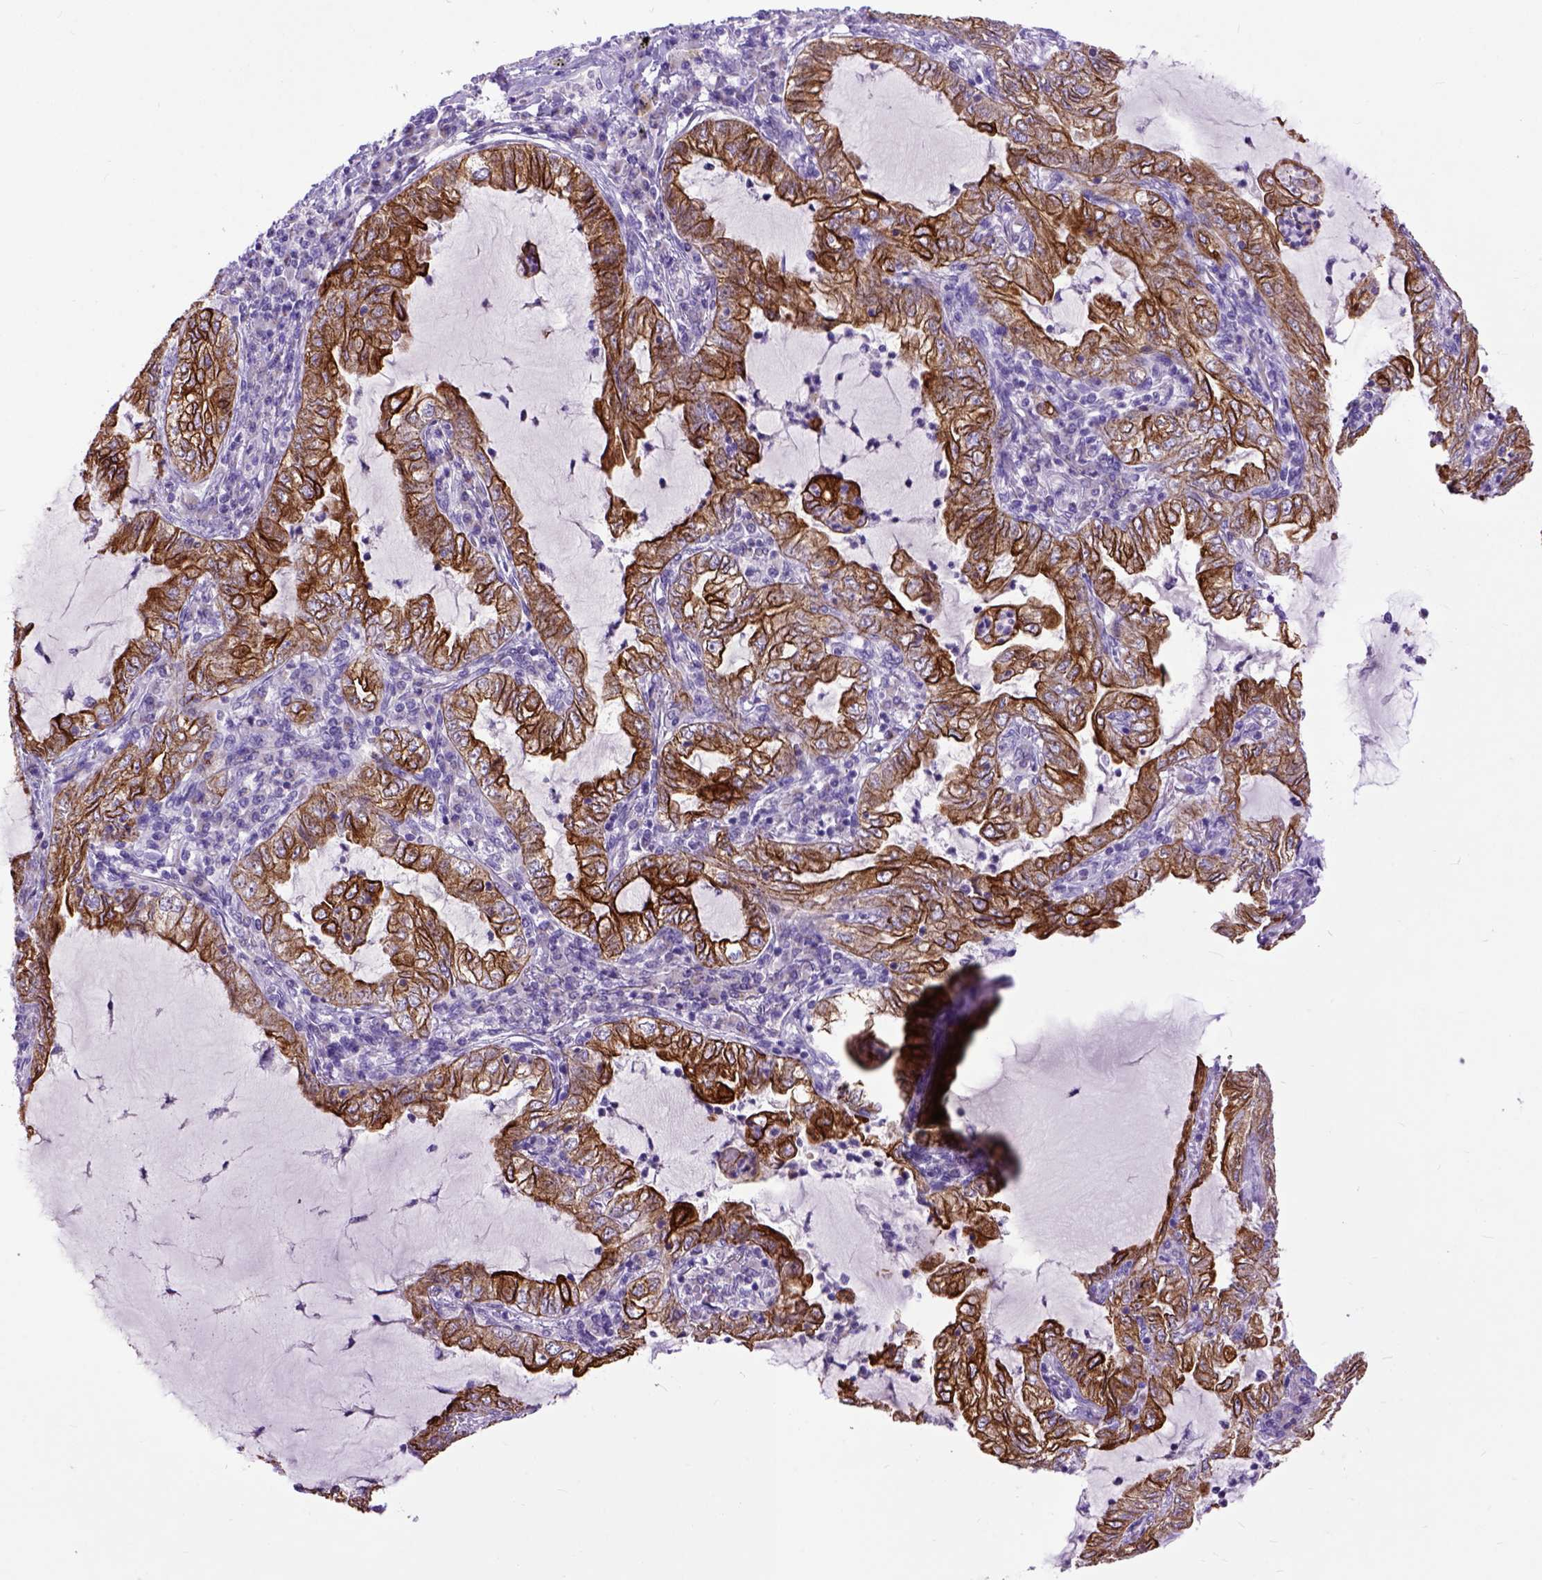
{"staining": {"intensity": "strong", "quantity": ">75%", "location": "cytoplasmic/membranous"}, "tissue": "lung cancer", "cell_type": "Tumor cells", "image_type": "cancer", "snomed": [{"axis": "morphology", "description": "Adenocarcinoma, NOS"}, {"axis": "topography", "description": "Lung"}], "caption": "Adenocarcinoma (lung) stained with a brown dye shows strong cytoplasmic/membranous positive positivity in approximately >75% of tumor cells.", "gene": "RAB25", "patient": {"sex": "female", "age": 73}}